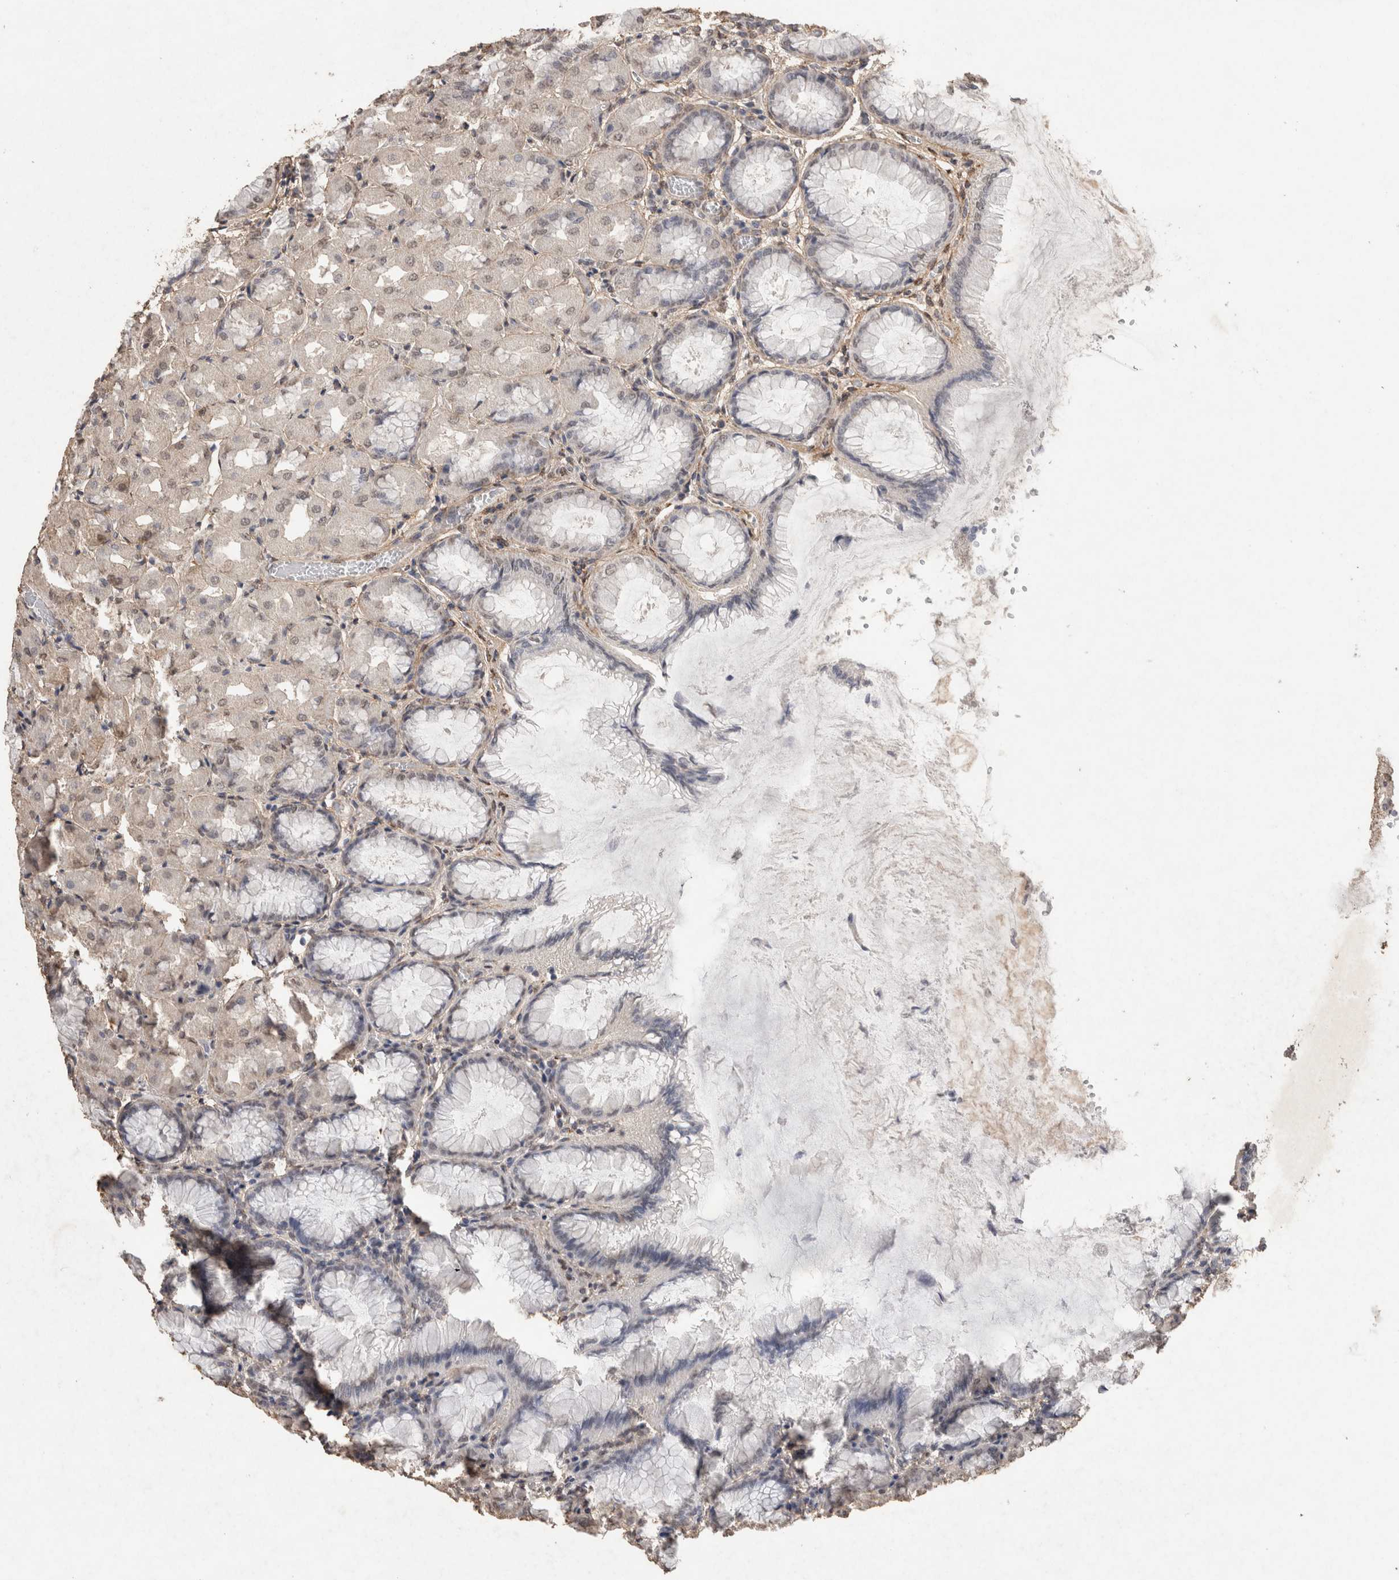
{"staining": {"intensity": "negative", "quantity": "none", "location": "none"}, "tissue": "stomach", "cell_type": "Glandular cells", "image_type": "normal", "snomed": [{"axis": "morphology", "description": "Normal tissue, NOS"}, {"axis": "topography", "description": "Stomach, upper"}], "caption": "Protein analysis of unremarkable stomach shows no significant positivity in glandular cells.", "gene": "C1QTNF5", "patient": {"sex": "female", "age": 56}}